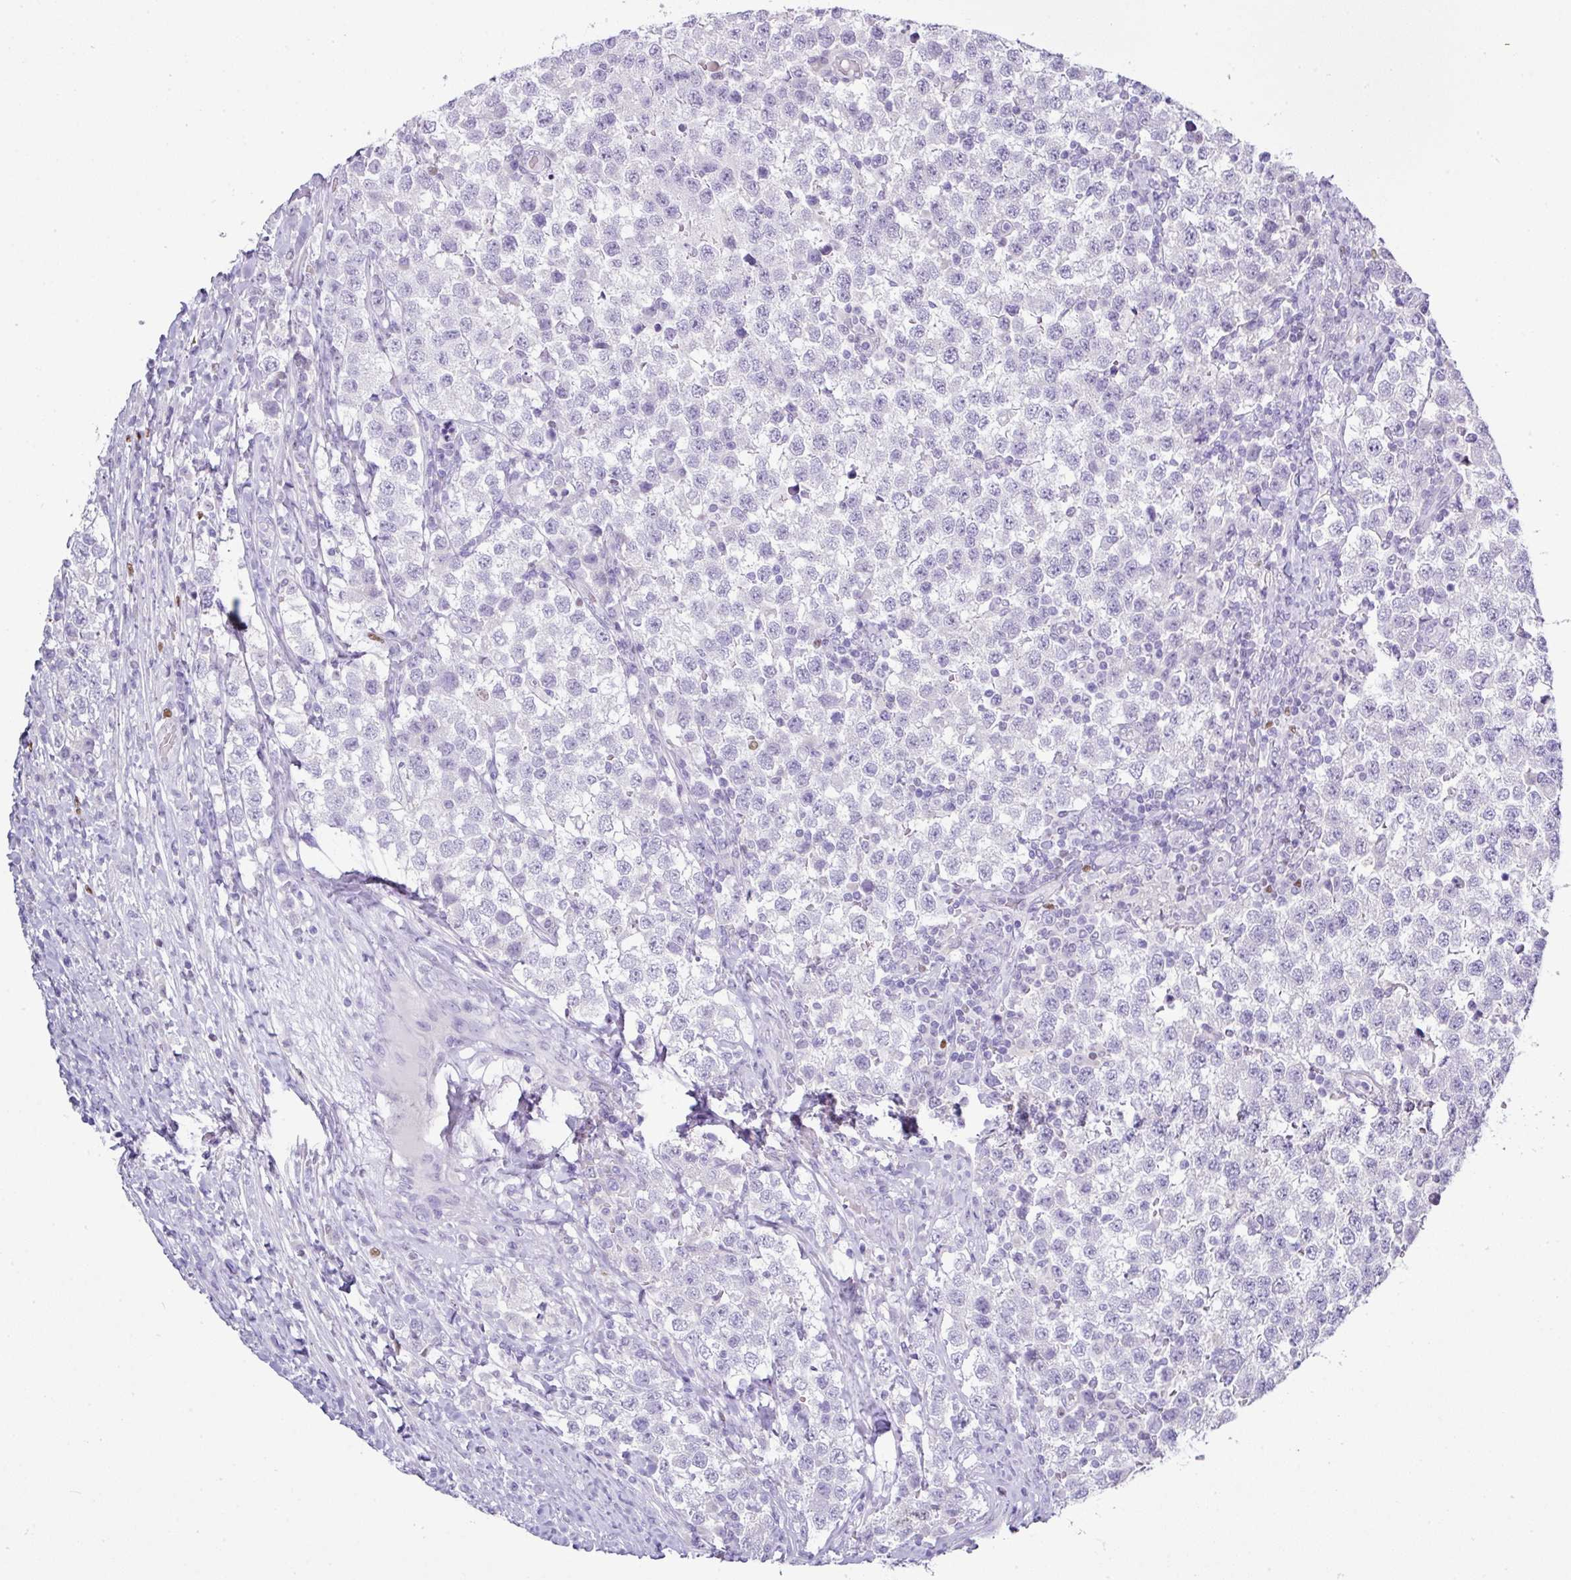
{"staining": {"intensity": "negative", "quantity": "none", "location": "none"}, "tissue": "testis cancer", "cell_type": "Tumor cells", "image_type": "cancer", "snomed": [{"axis": "morphology", "description": "Seminoma, NOS"}, {"axis": "topography", "description": "Testis"}], "caption": "Seminoma (testis) was stained to show a protein in brown. There is no significant positivity in tumor cells. The staining is performed using DAB brown chromogen with nuclei counter-stained in using hematoxylin.", "gene": "BCL11A", "patient": {"sex": "male", "age": 34}}